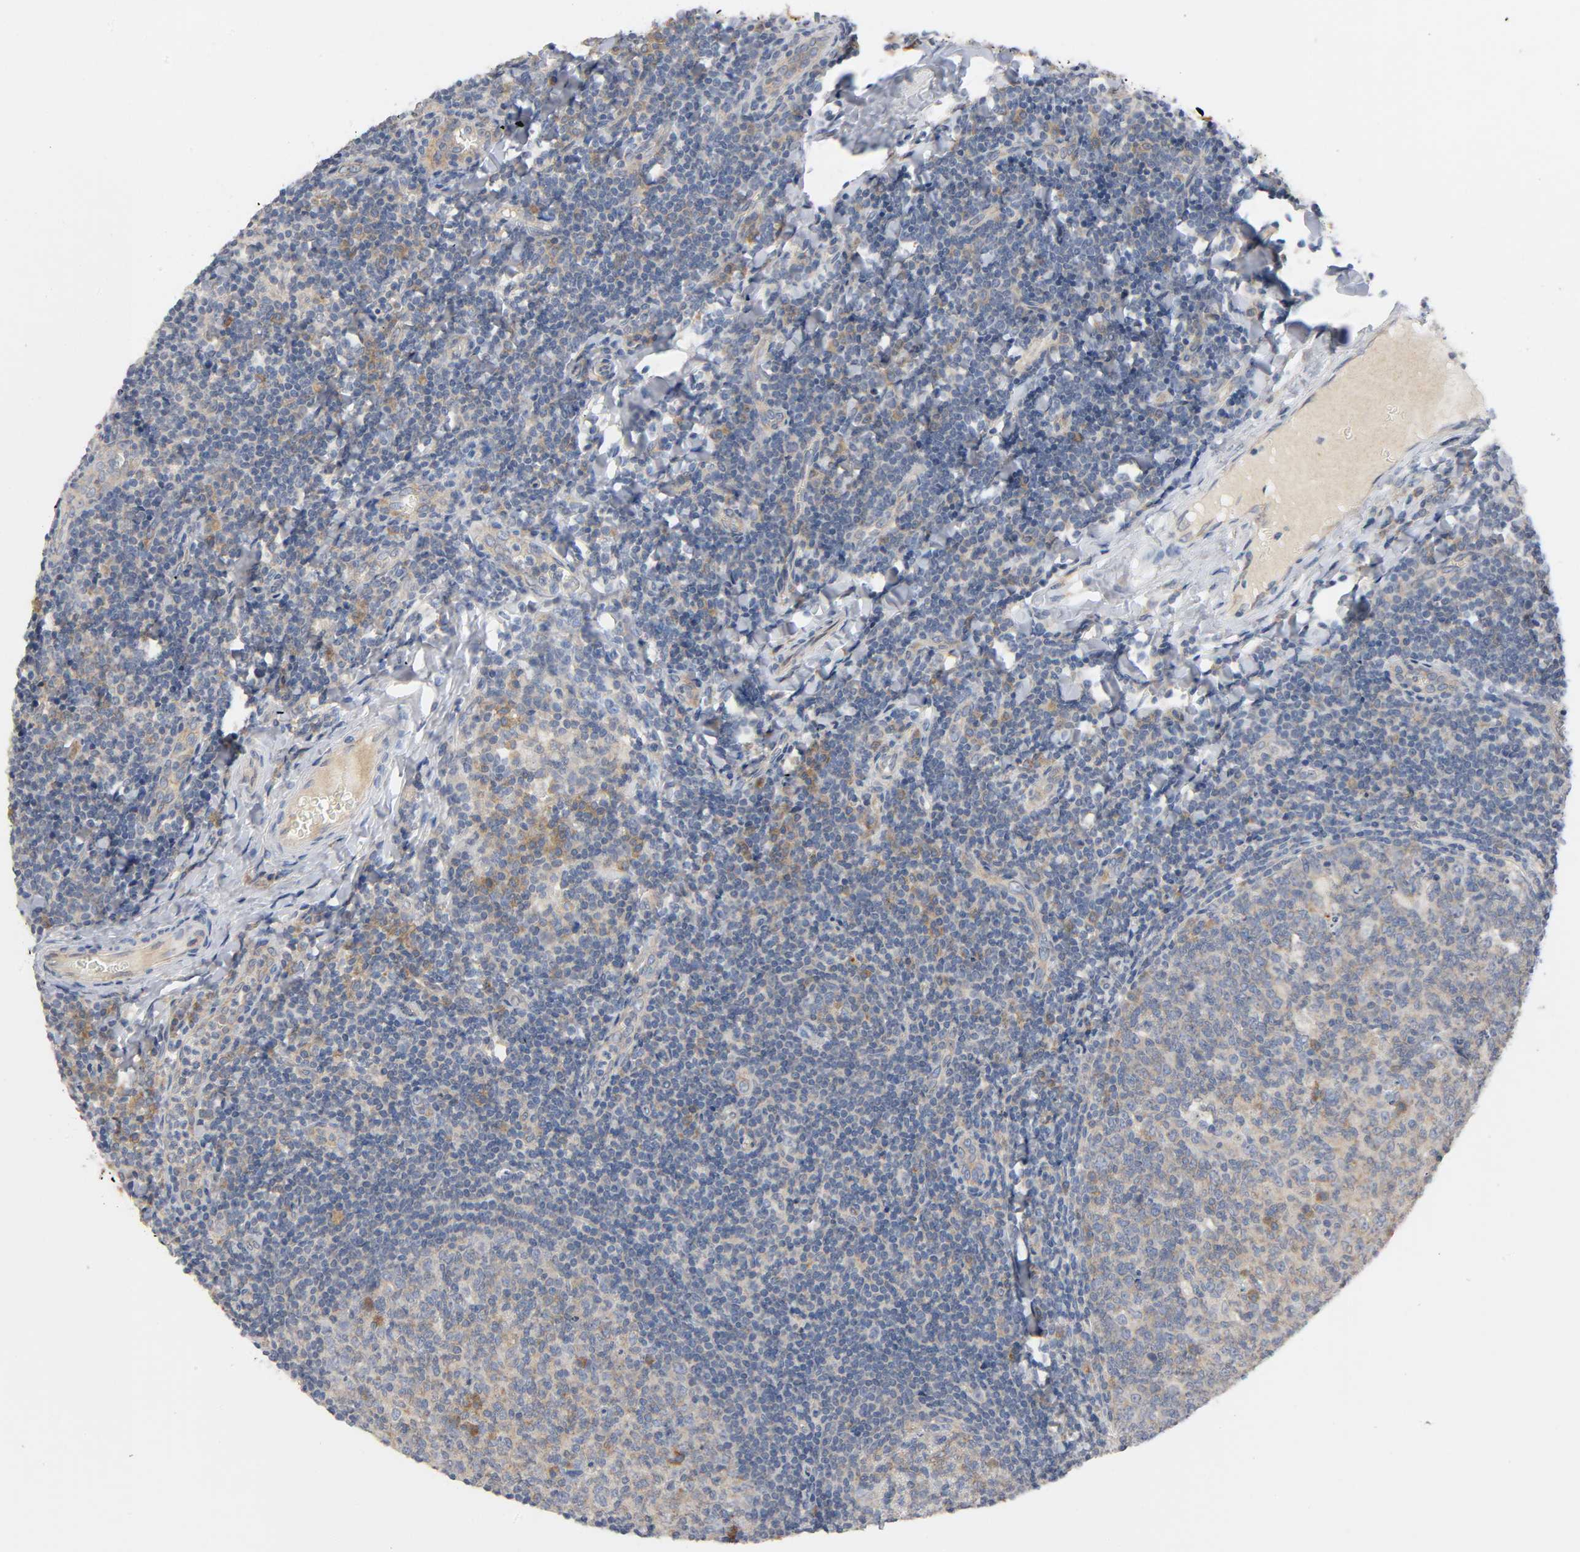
{"staining": {"intensity": "moderate", "quantity": ">75%", "location": "cytoplasmic/membranous"}, "tissue": "tonsil", "cell_type": "Germinal center cells", "image_type": "normal", "snomed": [{"axis": "morphology", "description": "Normal tissue, NOS"}, {"axis": "topography", "description": "Tonsil"}], "caption": "Immunohistochemical staining of benign human tonsil demonstrates moderate cytoplasmic/membranous protein staining in about >75% of germinal center cells. The staining was performed using DAB (3,3'-diaminobenzidine) to visualize the protein expression in brown, while the nuclei were stained in blue with hematoxylin (Magnification: 20x).", "gene": "HDAC6", "patient": {"sex": "male", "age": 31}}